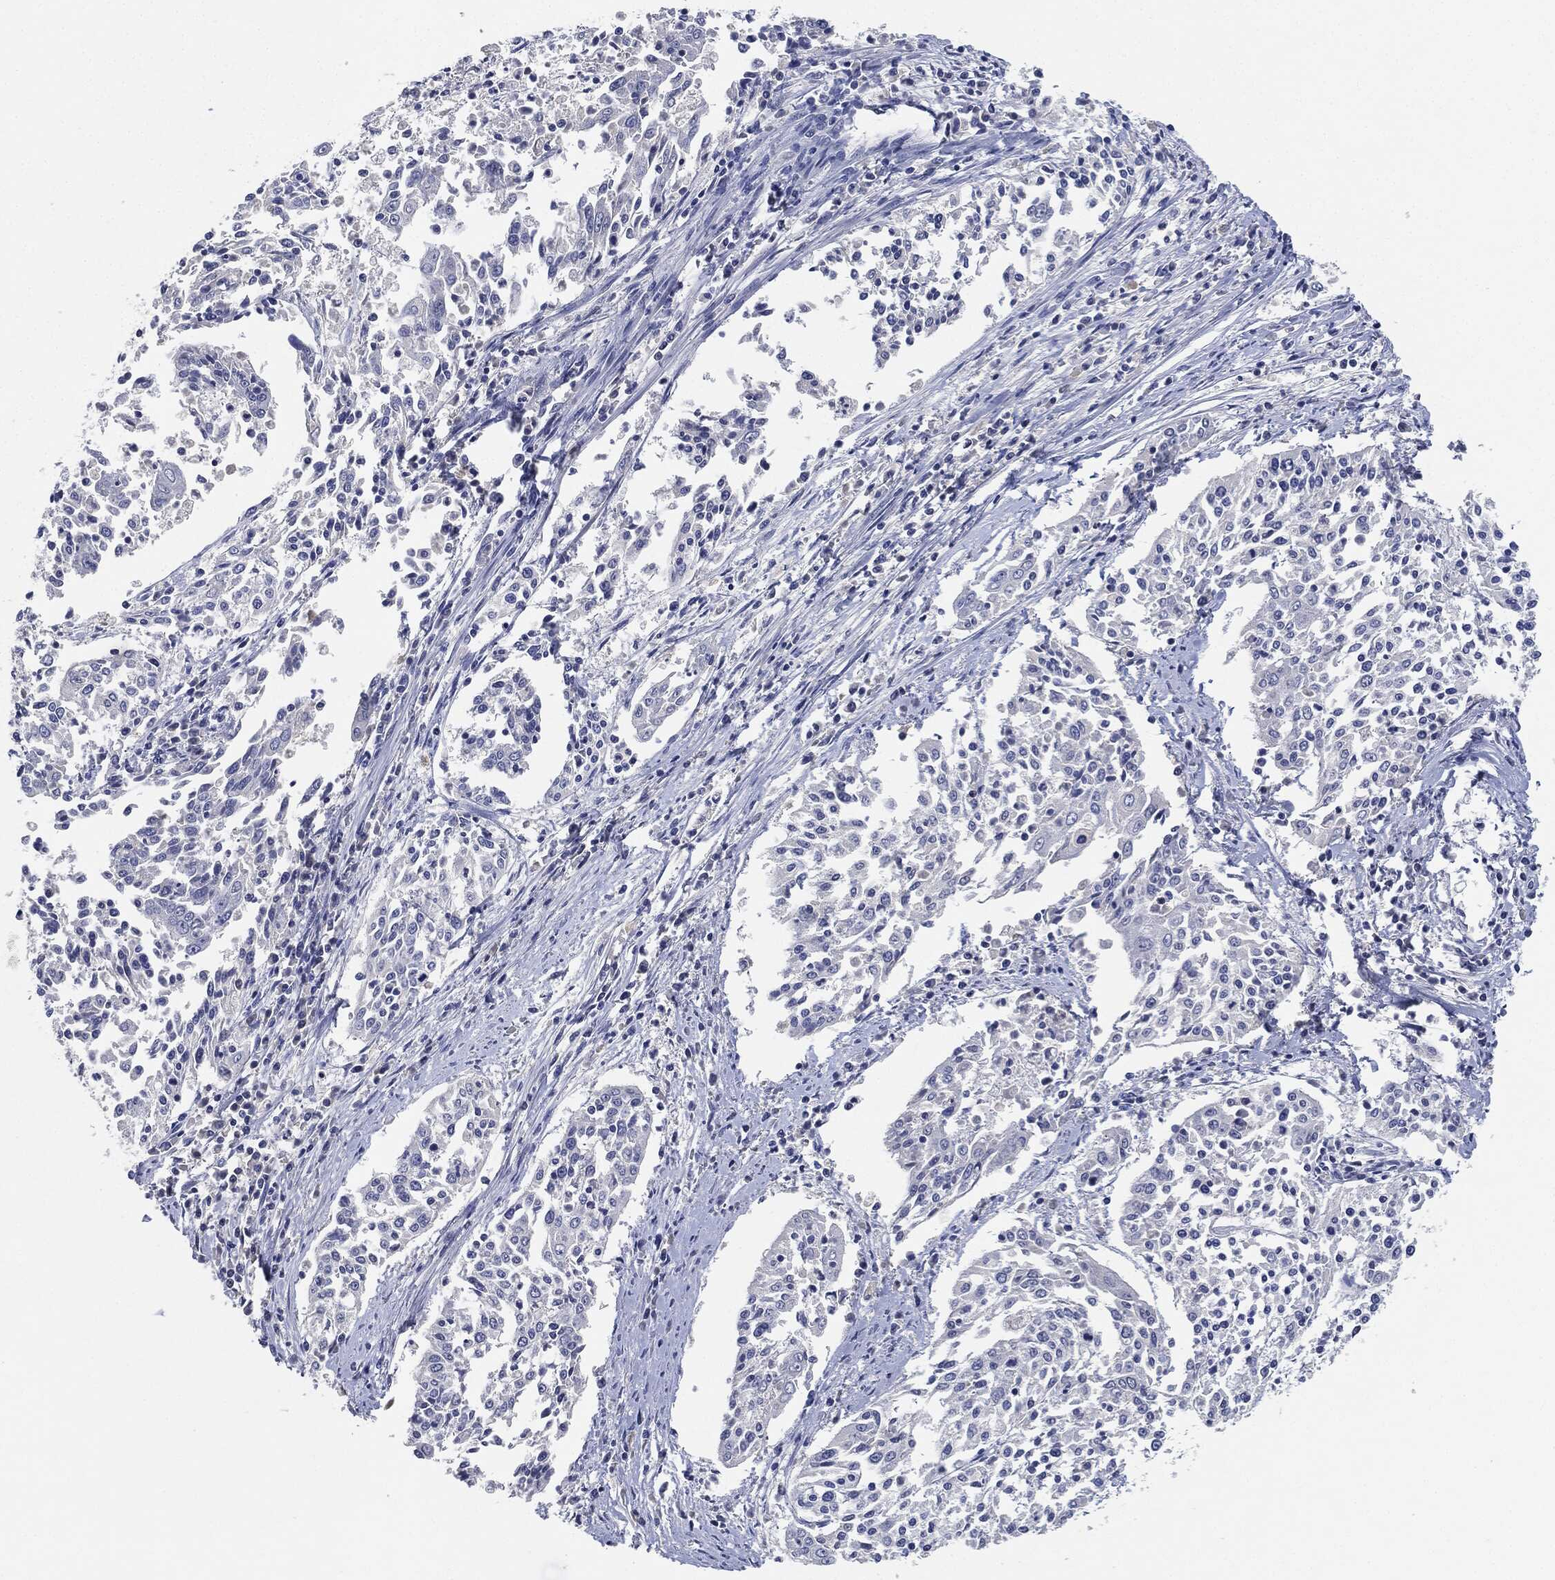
{"staining": {"intensity": "negative", "quantity": "none", "location": "none"}, "tissue": "cervical cancer", "cell_type": "Tumor cells", "image_type": "cancer", "snomed": [{"axis": "morphology", "description": "Squamous cell carcinoma, NOS"}, {"axis": "topography", "description": "Cervix"}], "caption": "Immunohistochemistry photomicrograph of neoplastic tissue: human cervical cancer stained with DAB exhibits no significant protein expression in tumor cells.", "gene": "NTRK1", "patient": {"sex": "female", "age": 41}}